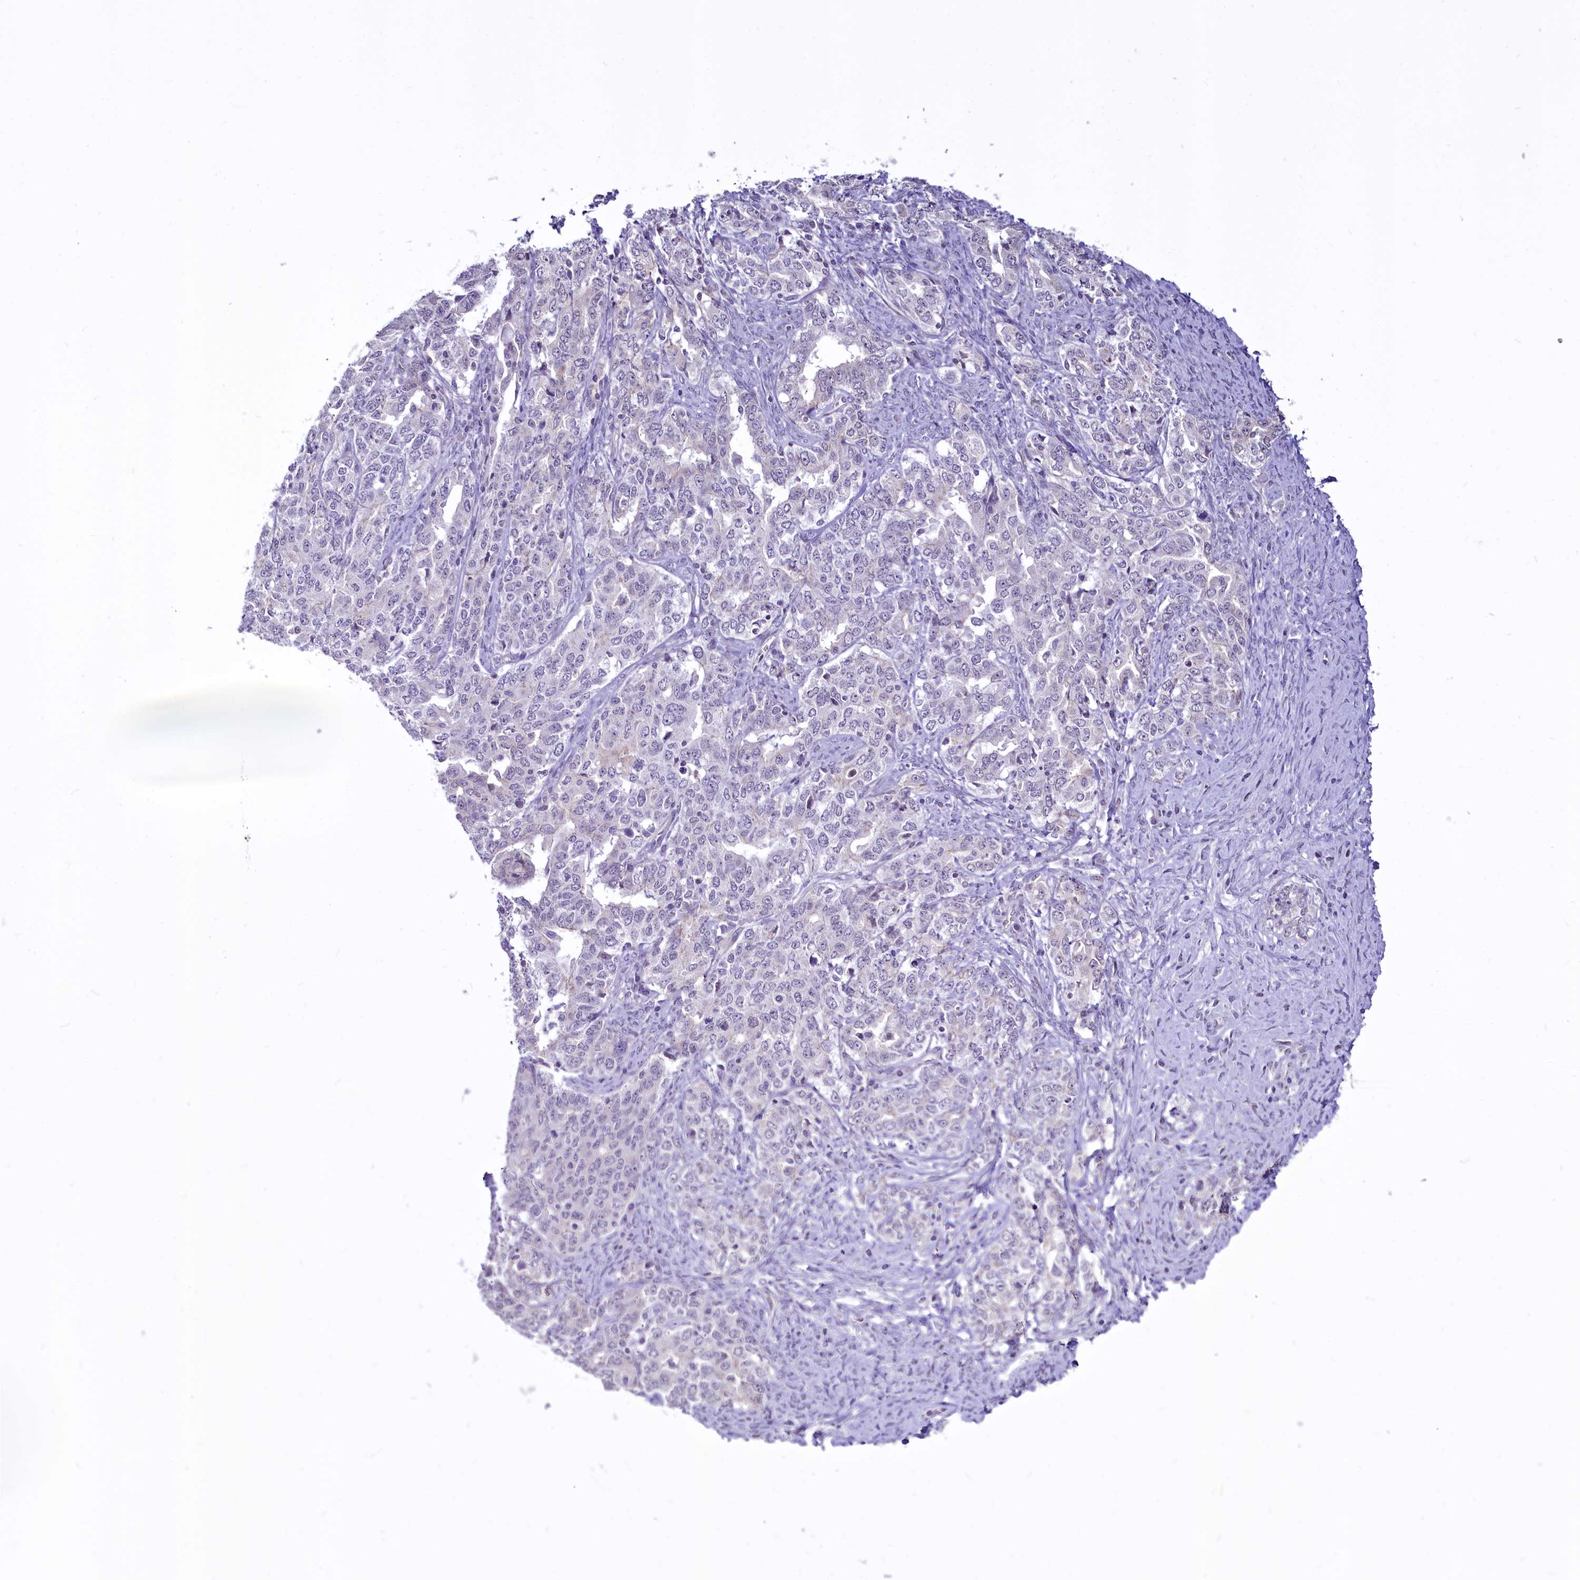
{"staining": {"intensity": "negative", "quantity": "none", "location": "none"}, "tissue": "ovarian cancer", "cell_type": "Tumor cells", "image_type": "cancer", "snomed": [{"axis": "morphology", "description": "Carcinoma, endometroid"}, {"axis": "topography", "description": "Ovary"}], "caption": "Immunohistochemical staining of human ovarian endometroid carcinoma exhibits no significant expression in tumor cells.", "gene": "BANK1", "patient": {"sex": "female", "age": 62}}